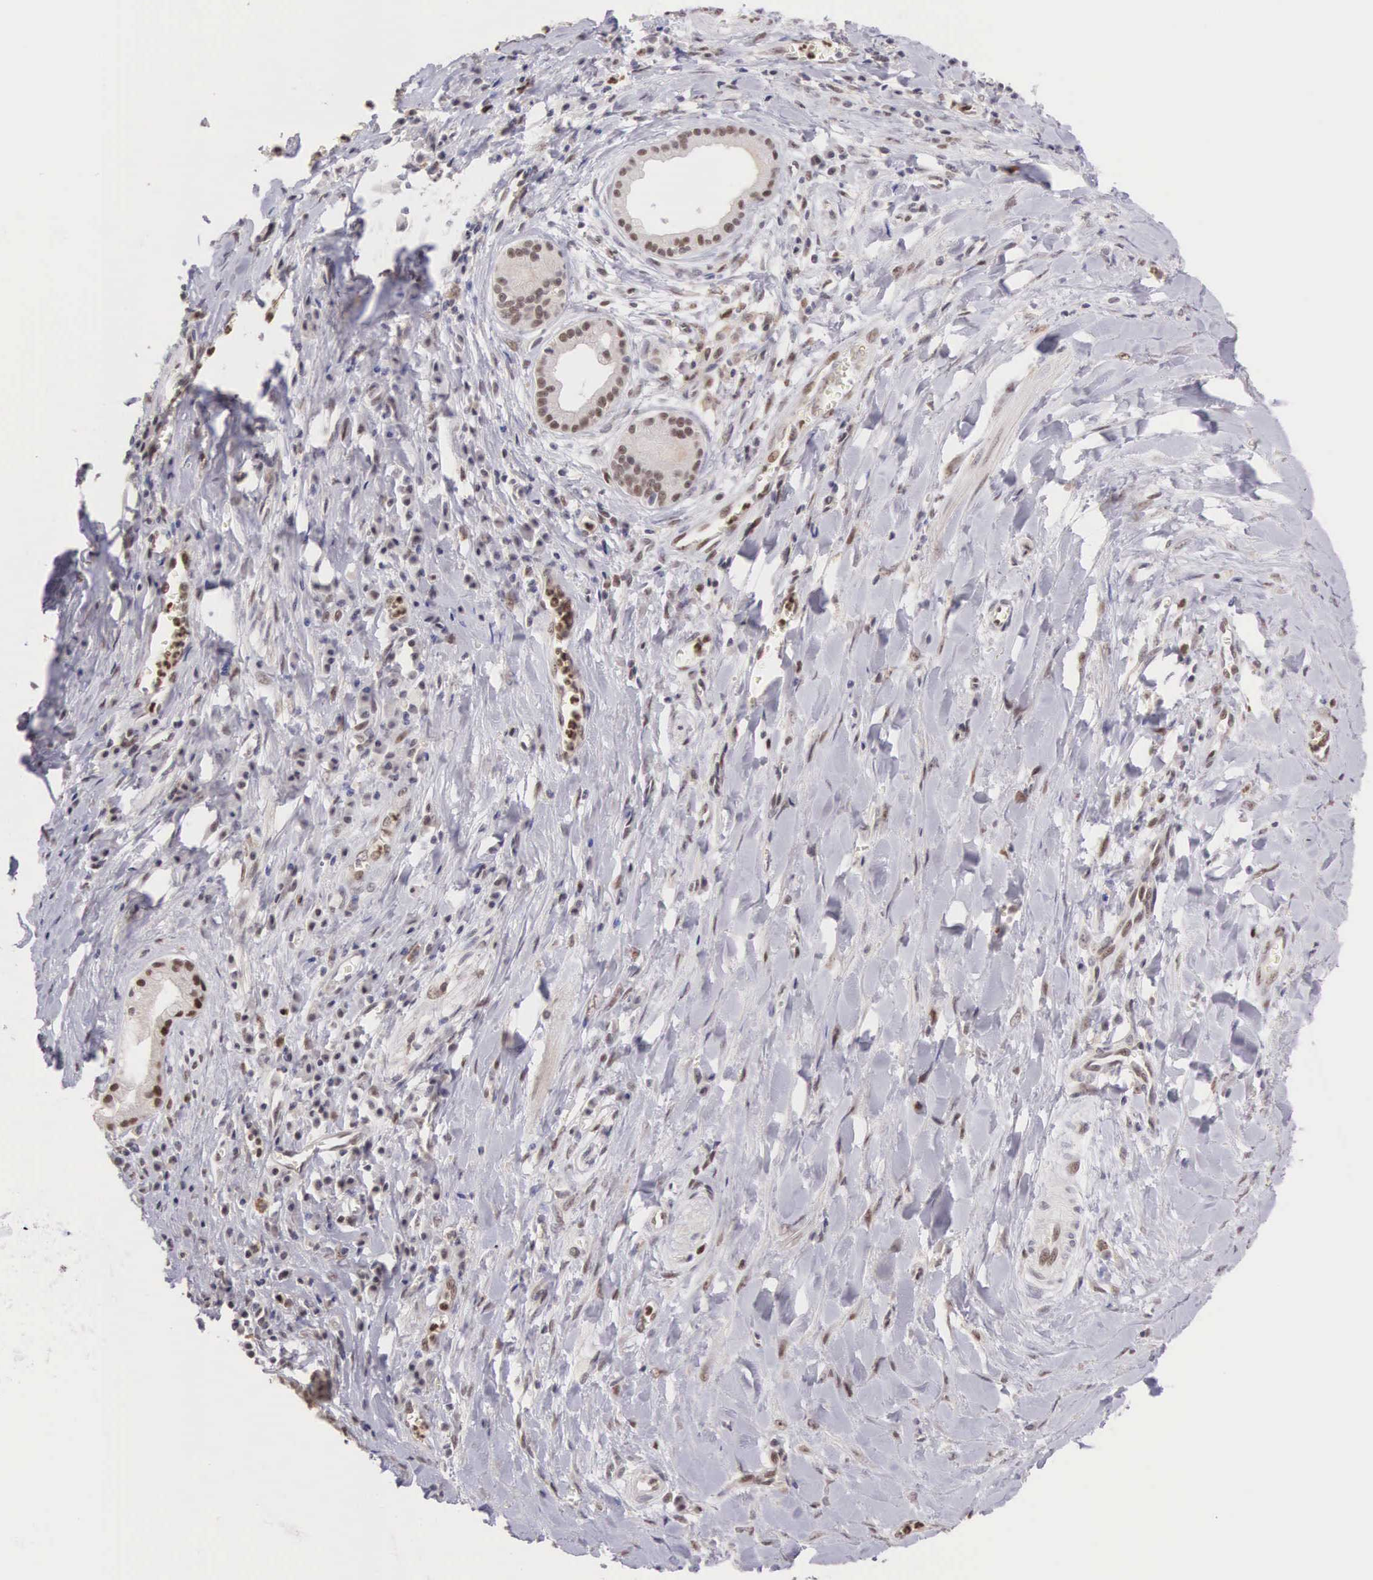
{"staining": {"intensity": "weak", "quantity": "25%-75%", "location": "nuclear"}, "tissue": "pancreatic cancer", "cell_type": "Tumor cells", "image_type": "cancer", "snomed": [{"axis": "morphology", "description": "Adenocarcinoma, NOS"}, {"axis": "topography", "description": "Pancreas"}], "caption": "Pancreatic cancer (adenocarcinoma) stained for a protein (brown) shows weak nuclear positive staining in about 25%-75% of tumor cells.", "gene": "GRK3", "patient": {"sex": "male", "age": 69}}